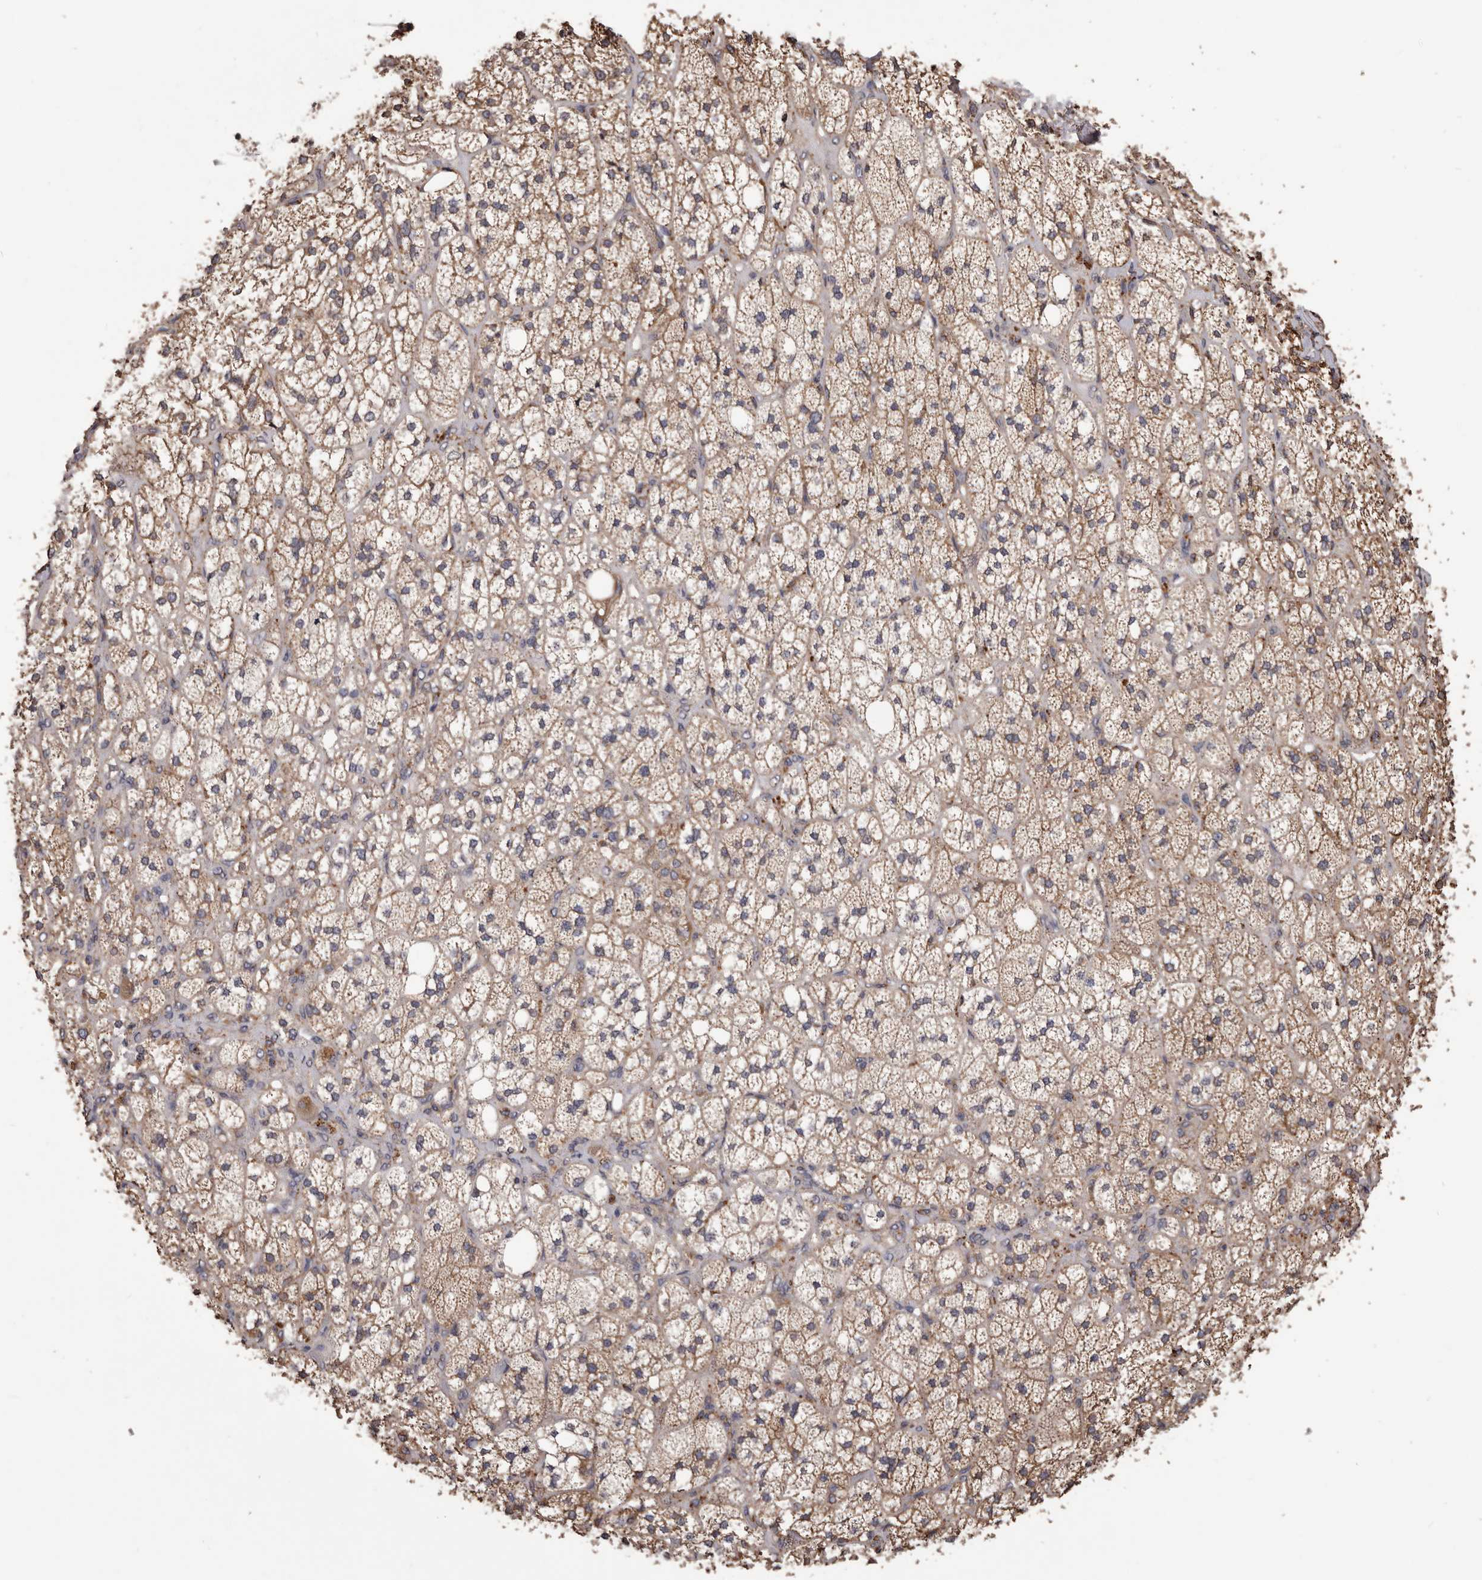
{"staining": {"intensity": "moderate", "quantity": ">75%", "location": "cytoplasmic/membranous"}, "tissue": "adrenal gland", "cell_type": "Glandular cells", "image_type": "normal", "snomed": [{"axis": "morphology", "description": "Normal tissue, NOS"}, {"axis": "topography", "description": "Adrenal gland"}], "caption": "A micrograph of adrenal gland stained for a protein shows moderate cytoplasmic/membranous brown staining in glandular cells. (DAB IHC with brightfield microscopy, high magnification).", "gene": "CEP104", "patient": {"sex": "male", "age": 61}}